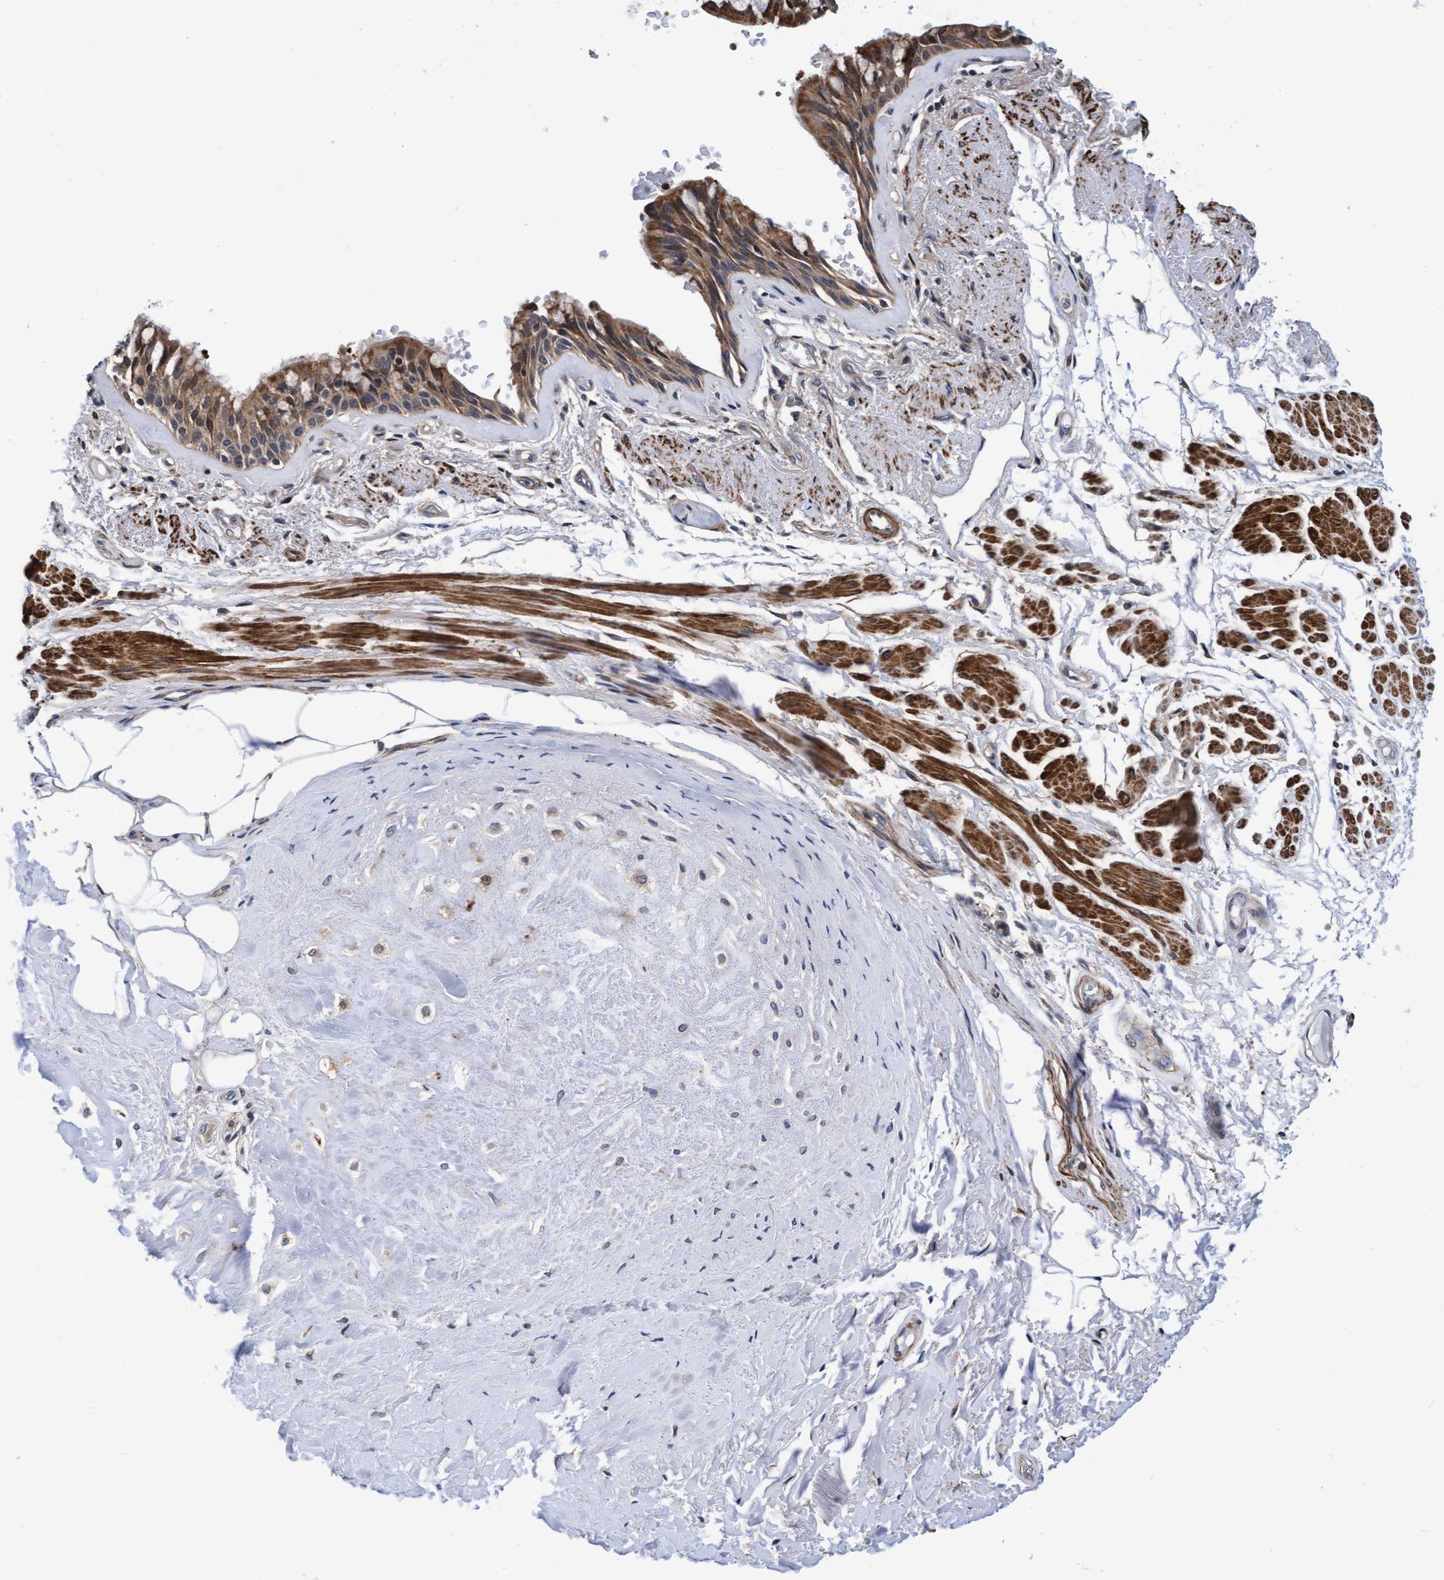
{"staining": {"intensity": "moderate", "quantity": ">75%", "location": "cytoplasmic/membranous"}, "tissue": "bronchus", "cell_type": "Respiratory epithelial cells", "image_type": "normal", "snomed": [{"axis": "morphology", "description": "Normal tissue, NOS"}, {"axis": "topography", "description": "Bronchus"}], "caption": "A brown stain shows moderate cytoplasmic/membranous positivity of a protein in respiratory epithelial cells of unremarkable human bronchus.", "gene": "EFCAB13", "patient": {"sex": "male", "age": 66}}